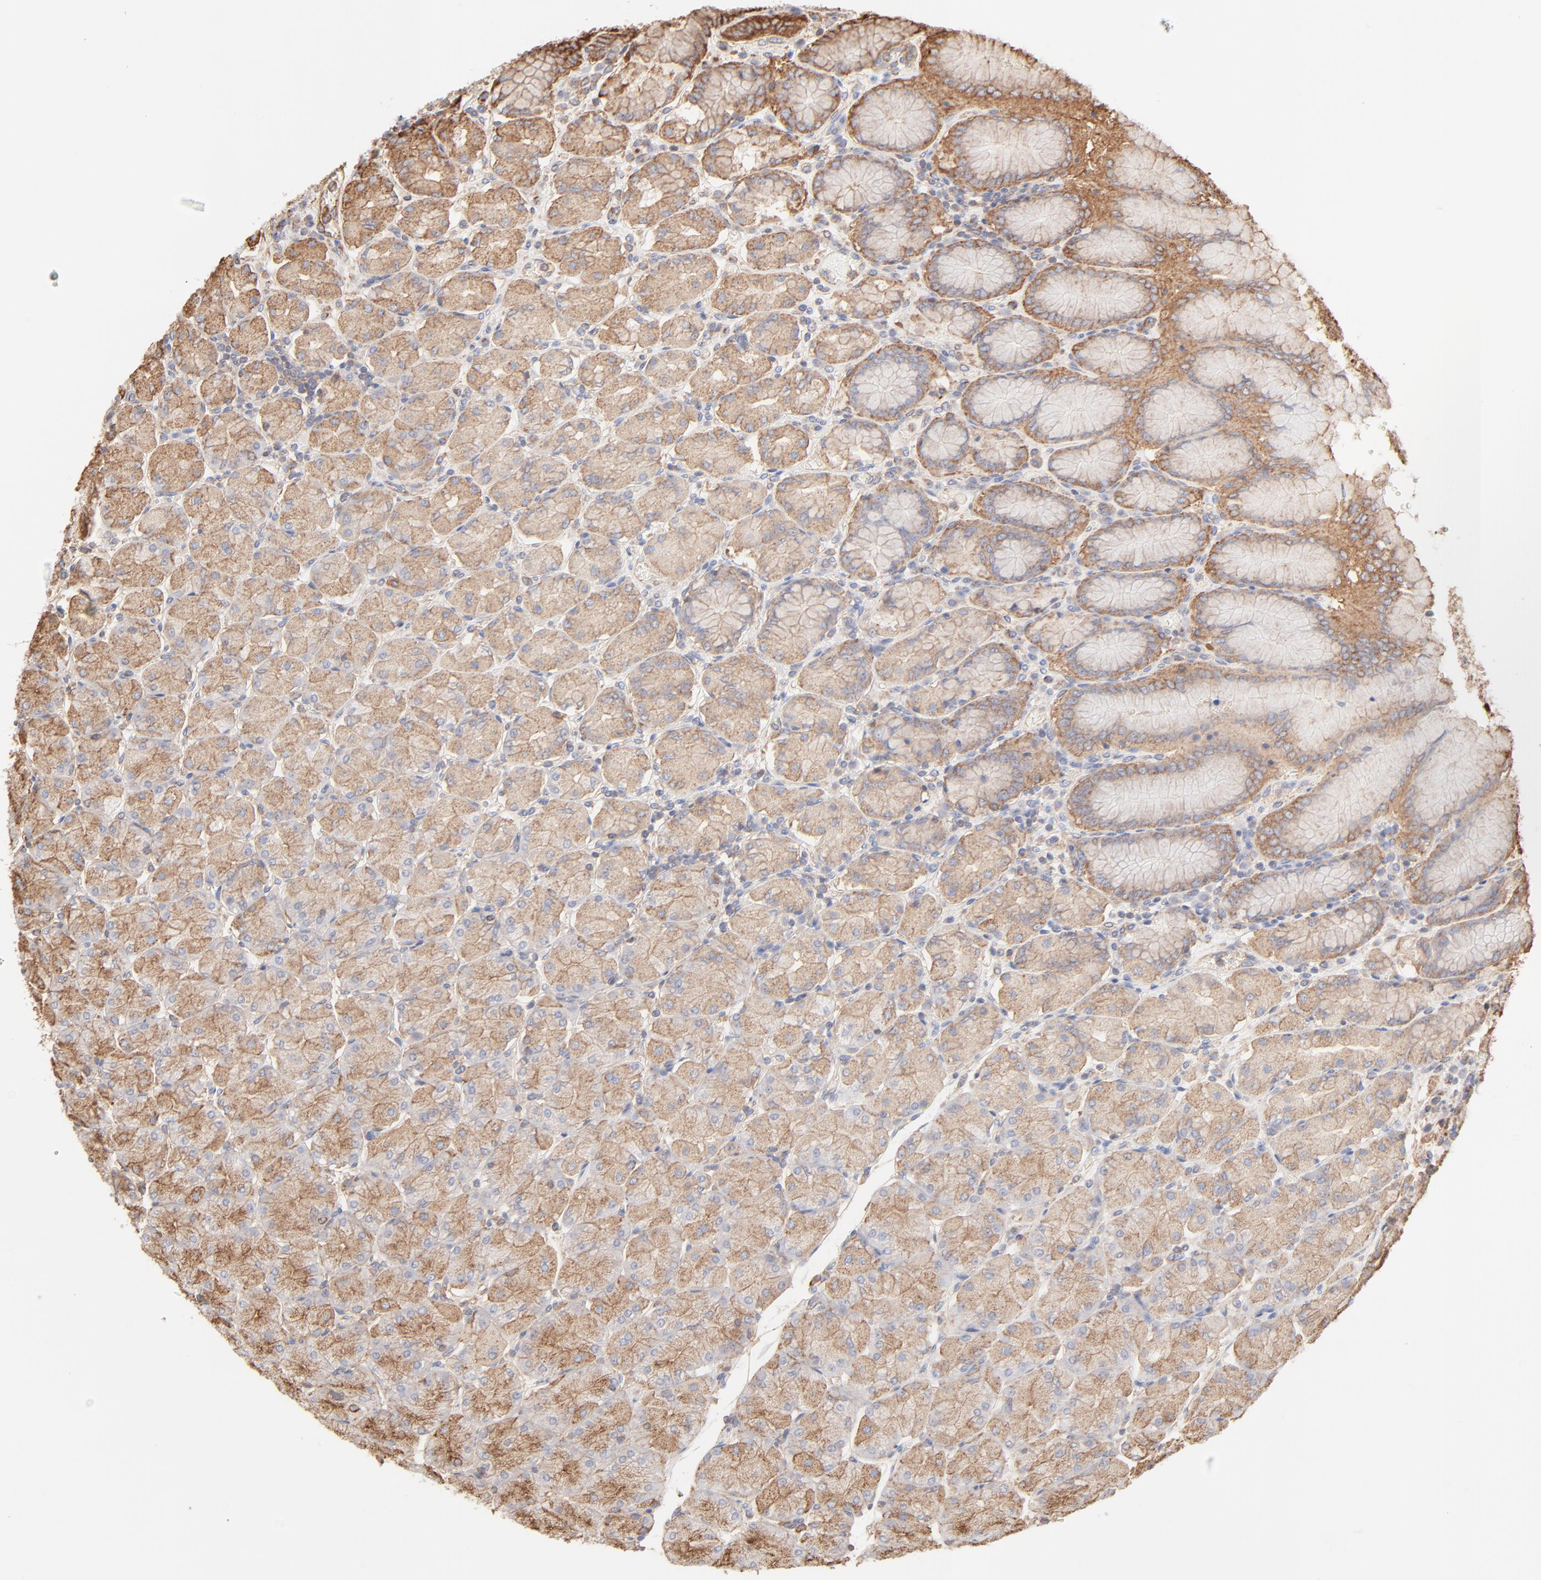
{"staining": {"intensity": "moderate", "quantity": ">75%", "location": "cytoplasmic/membranous"}, "tissue": "stomach", "cell_type": "Glandular cells", "image_type": "normal", "snomed": [{"axis": "morphology", "description": "Normal tissue, NOS"}, {"axis": "topography", "description": "Stomach, upper"}, {"axis": "topography", "description": "Stomach"}], "caption": "Immunohistochemical staining of benign human stomach demonstrates medium levels of moderate cytoplasmic/membranous staining in approximately >75% of glandular cells.", "gene": "CLTB", "patient": {"sex": "male", "age": 76}}